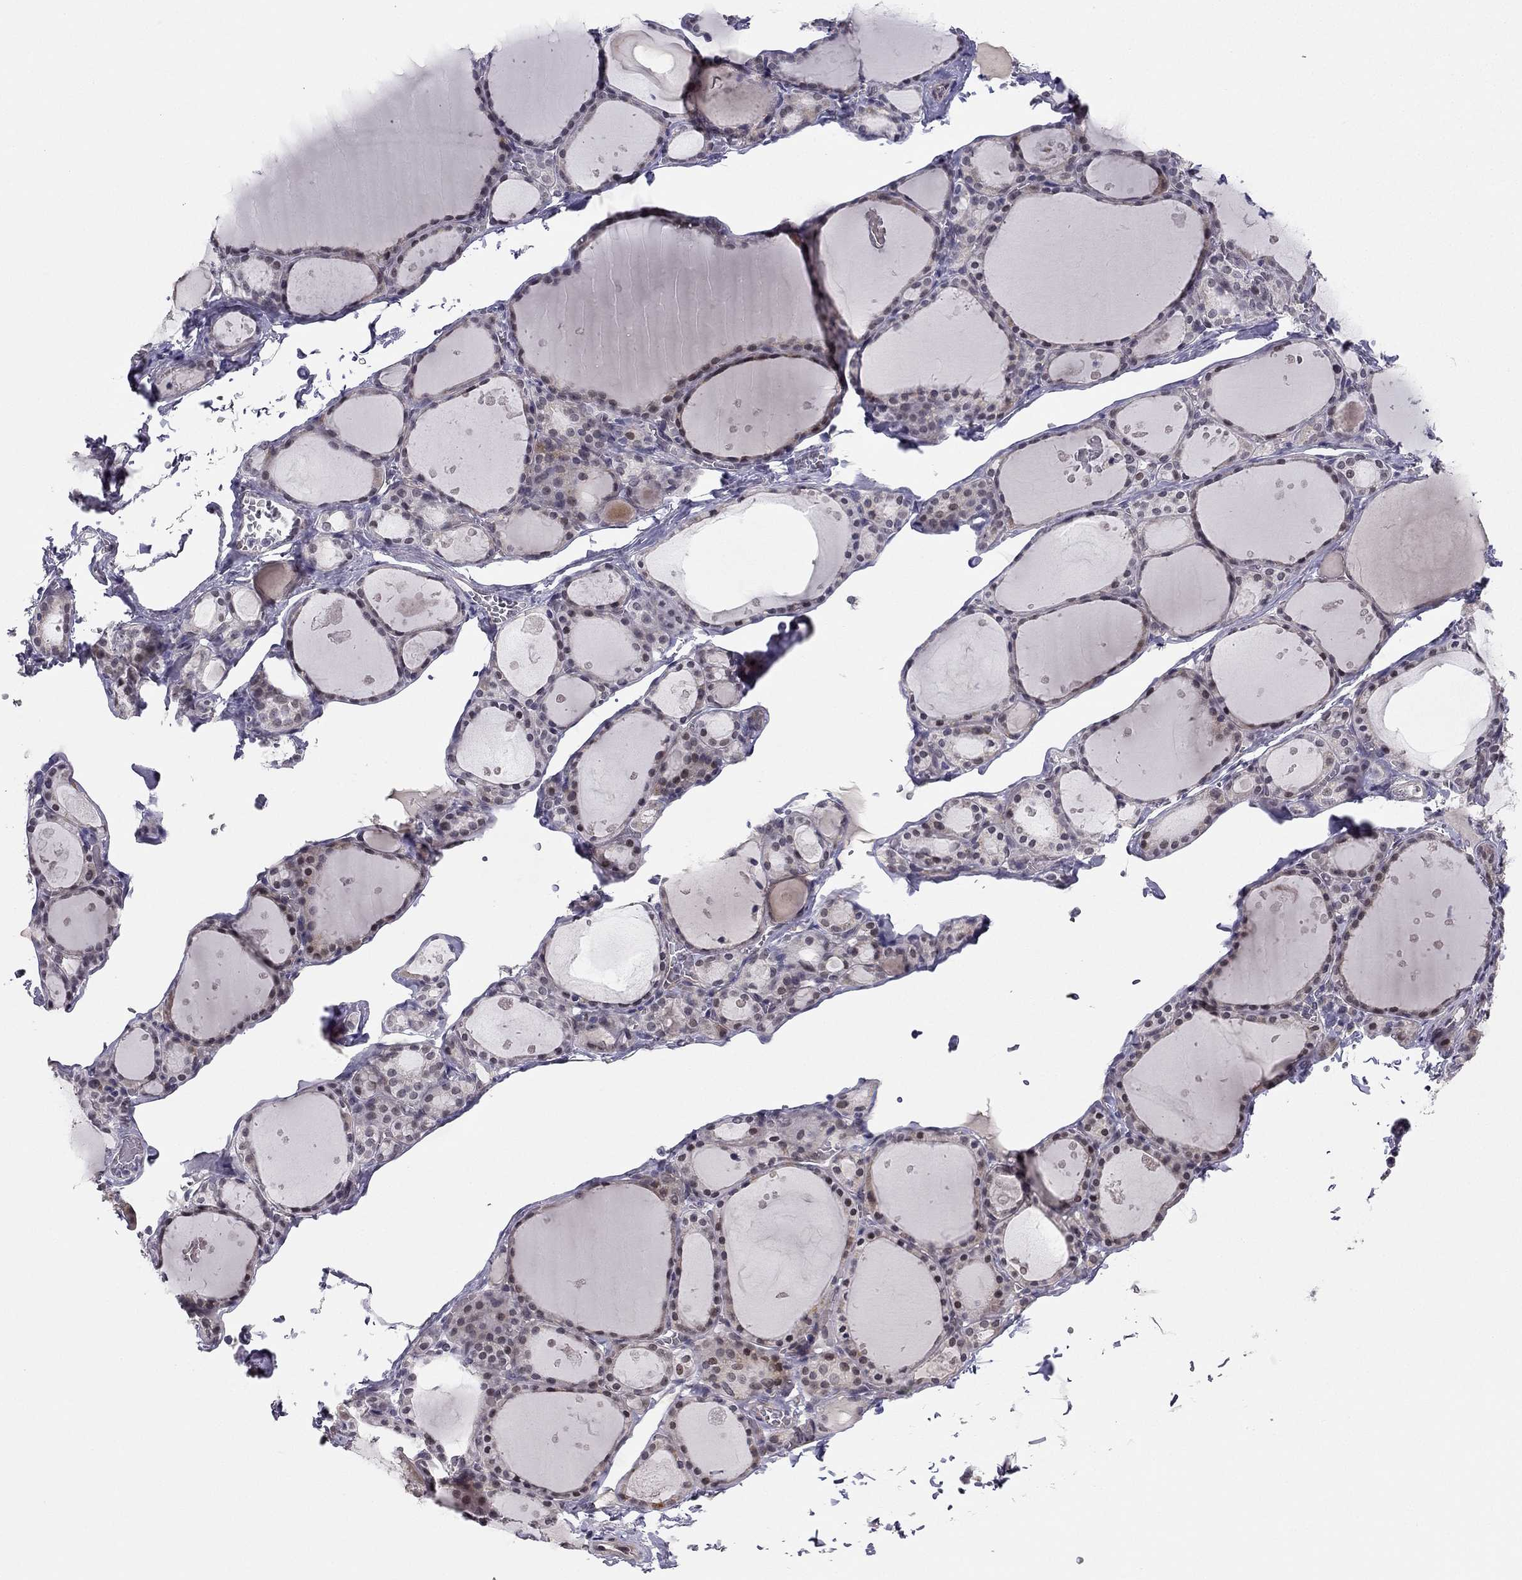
{"staining": {"intensity": "weak", "quantity": "<25%", "location": "nuclear"}, "tissue": "thyroid gland", "cell_type": "Glandular cells", "image_type": "normal", "snomed": [{"axis": "morphology", "description": "Normal tissue, NOS"}, {"axis": "topography", "description": "Thyroid gland"}], "caption": "Immunohistochemistry (IHC) histopathology image of normal human thyroid gland stained for a protein (brown), which shows no expression in glandular cells. (IHC, brightfield microscopy, high magnification).", "gene": "CHST8", "patient": {"sex": "male", "age": 68}}